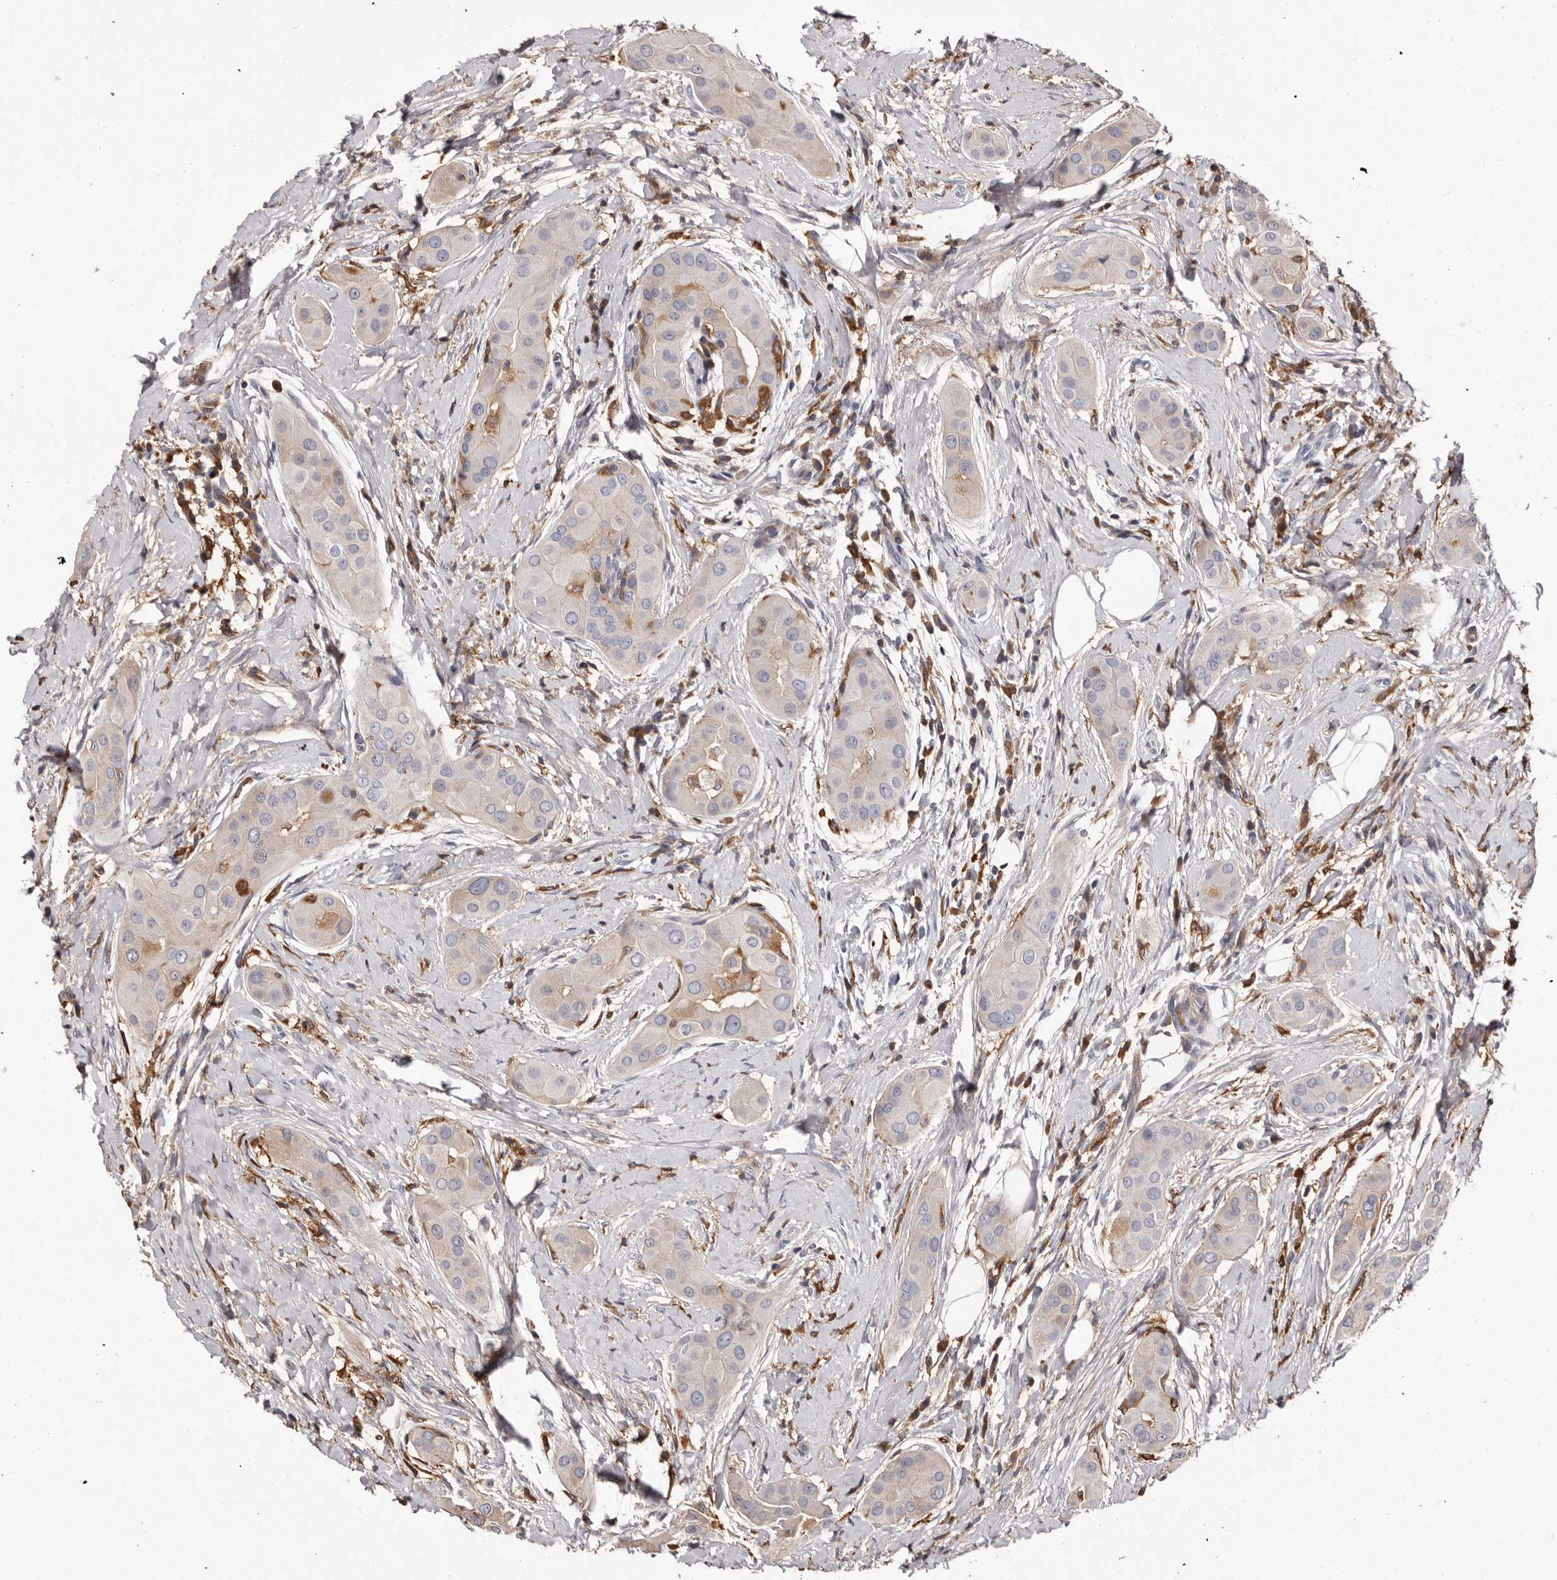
{"staining": {"intensity": "negative", "quantity": "none", "location": "none"}, "tissue": "thyroid cancer", "cell_type": "Tumor cells", "image_type": "cancer", "snomed": [{"axis": "morphology", "description": "Papillary adenocarcinoma, NOS"}, {"axis": "topography", "description": "Thyroid gland"}], "caption": "Tumor cells are negative for brown protein staining in thyroid papillary adenocarcinoma. (DAB (3,3'-diaminobenzidine) immunohistochemistry with hematoxylin counter stain).", "gene": "NIBAN1", "patient": {"sex": "male", "age": 33}}